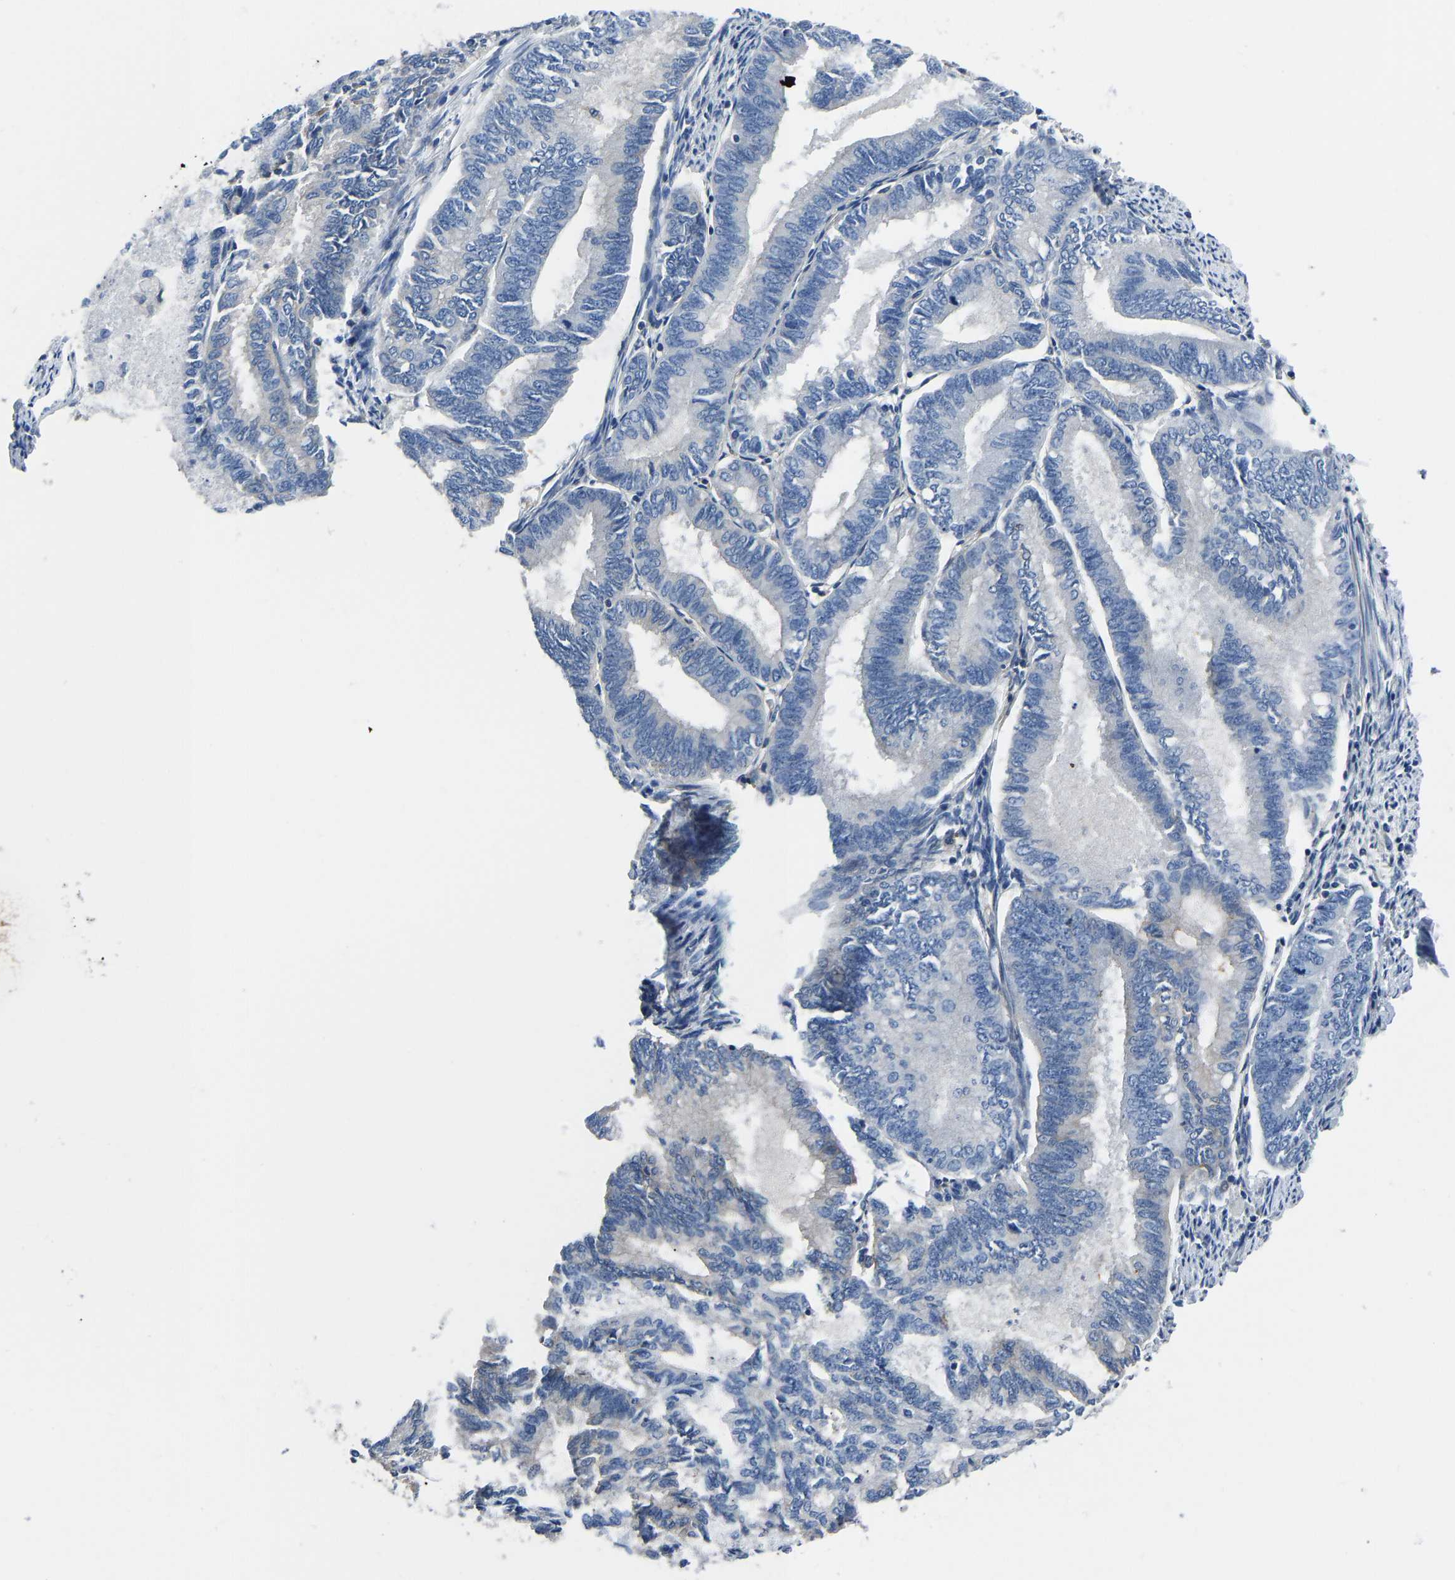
{"staining": {"intensity": "negative", "quantity": "none", "location": "none"}, "tissue": "endometrial cancer", "cell_type": "Tumor cells", "image_type": "cancer", "snomed": [{"axis": "morphology", "description": "Adenocarcinoma, NOS"}, {"axis": "topography", "description": "Endometrium"}], "caption": "DAB immunohistochemical staining of endometrial cancer (adenocarcinoma) reveals no significant positivity in tumor cells. (Brightfield microscopy of DAB immunohistochemistry (IHC) at high magnification).", "gene": "PRKAR1A", "patient": {"sex": "female", "age": 86}}